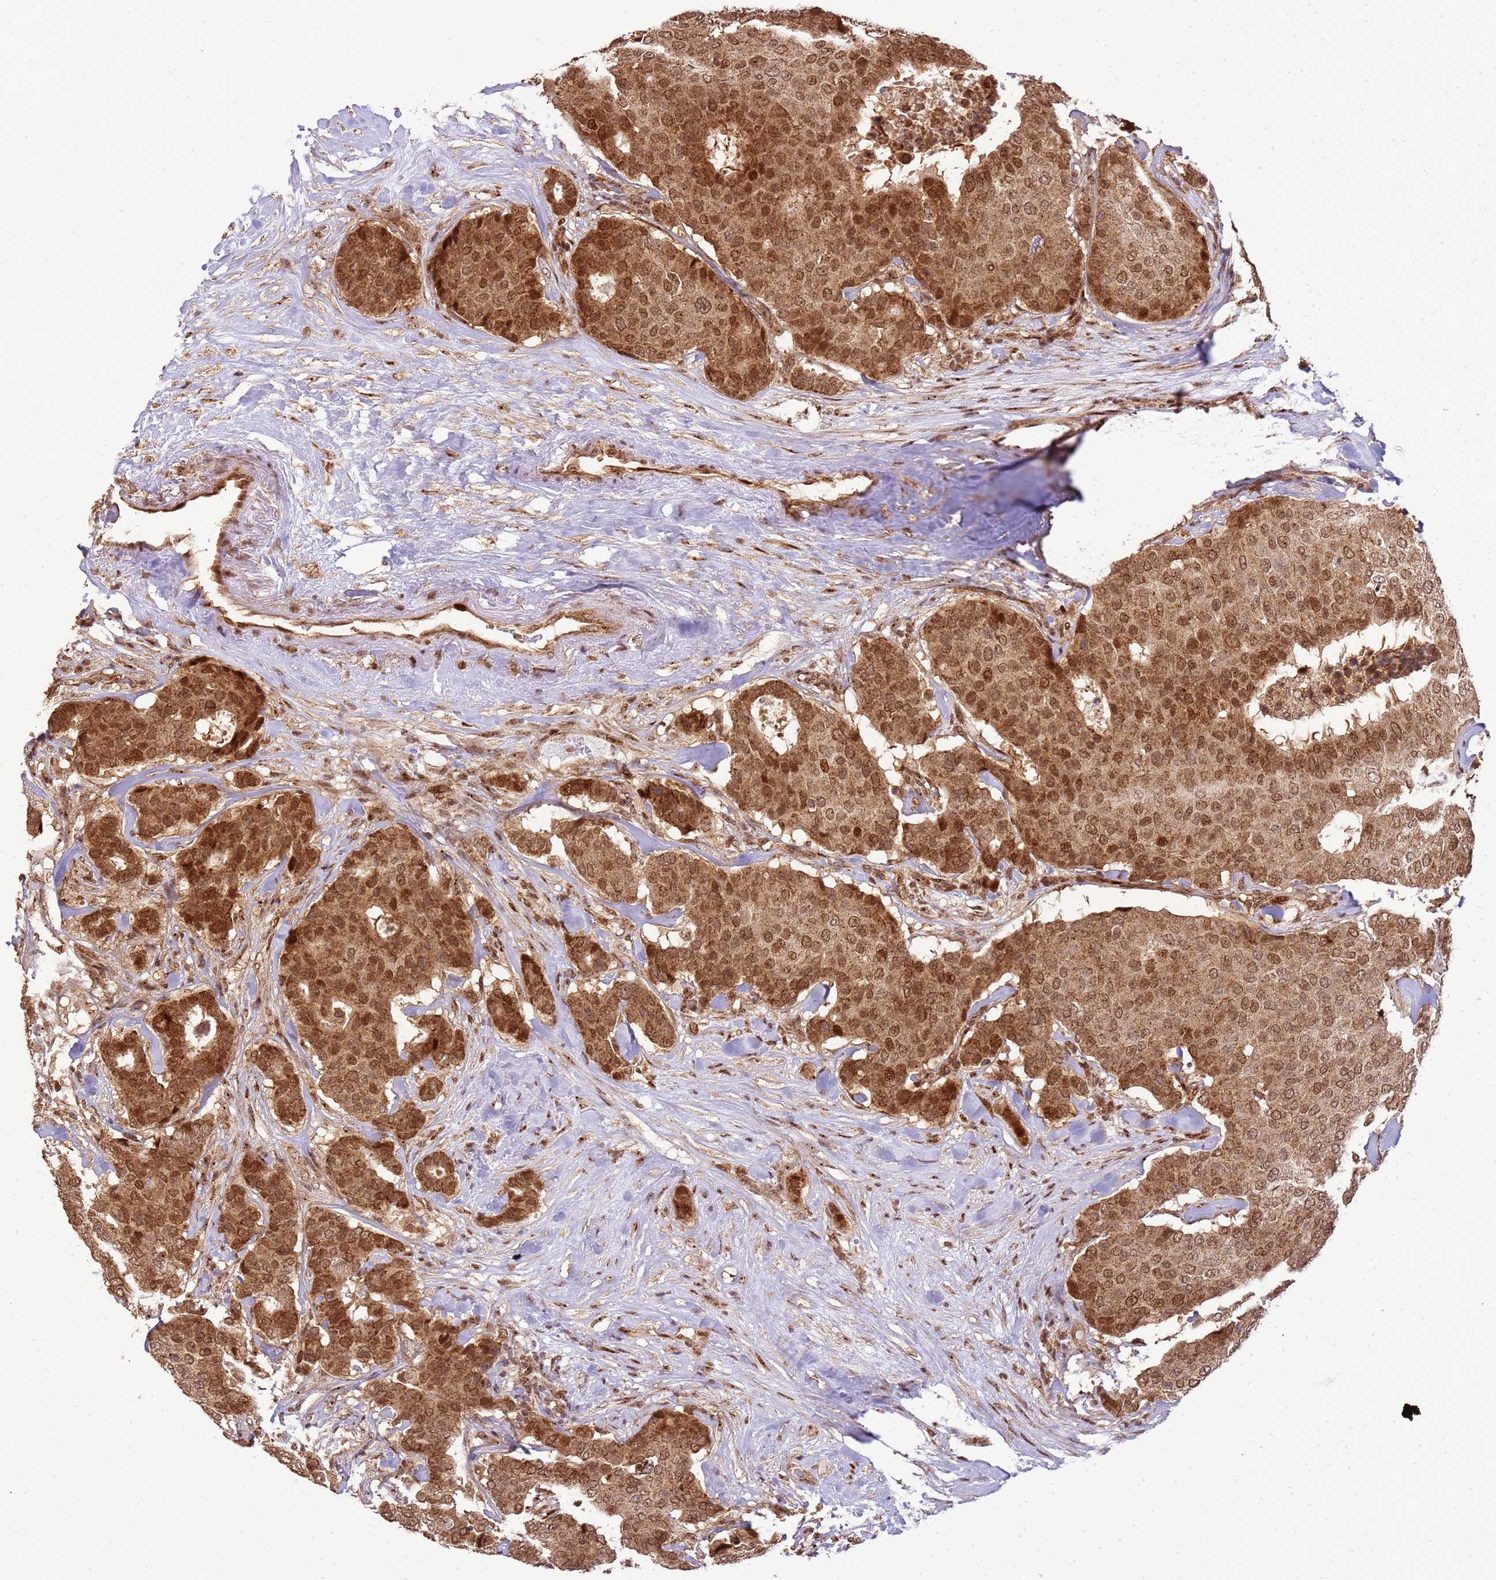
{"staining": {"intensity": "moderate", "quantity": ">75%", "location": "cytoplasmic/membranous,nuclear"}, "tissue": "breast cancer", "cell_type": "Tumor cells", "image_type": "cancer", "snomed": [{"axis": "morphology", "description": "Duct carcinoma"}, {"axis": "topography", "description": "Breast"}], "caption": "This image exhibits immunohistochemistry staining of breast cancer, with medium moderate cytoplasmic/membranous and nuclear expression in approximately >75% of tumor cells.", "gene": "PEX14", "patient": {"sex": "female", "age": 75}}